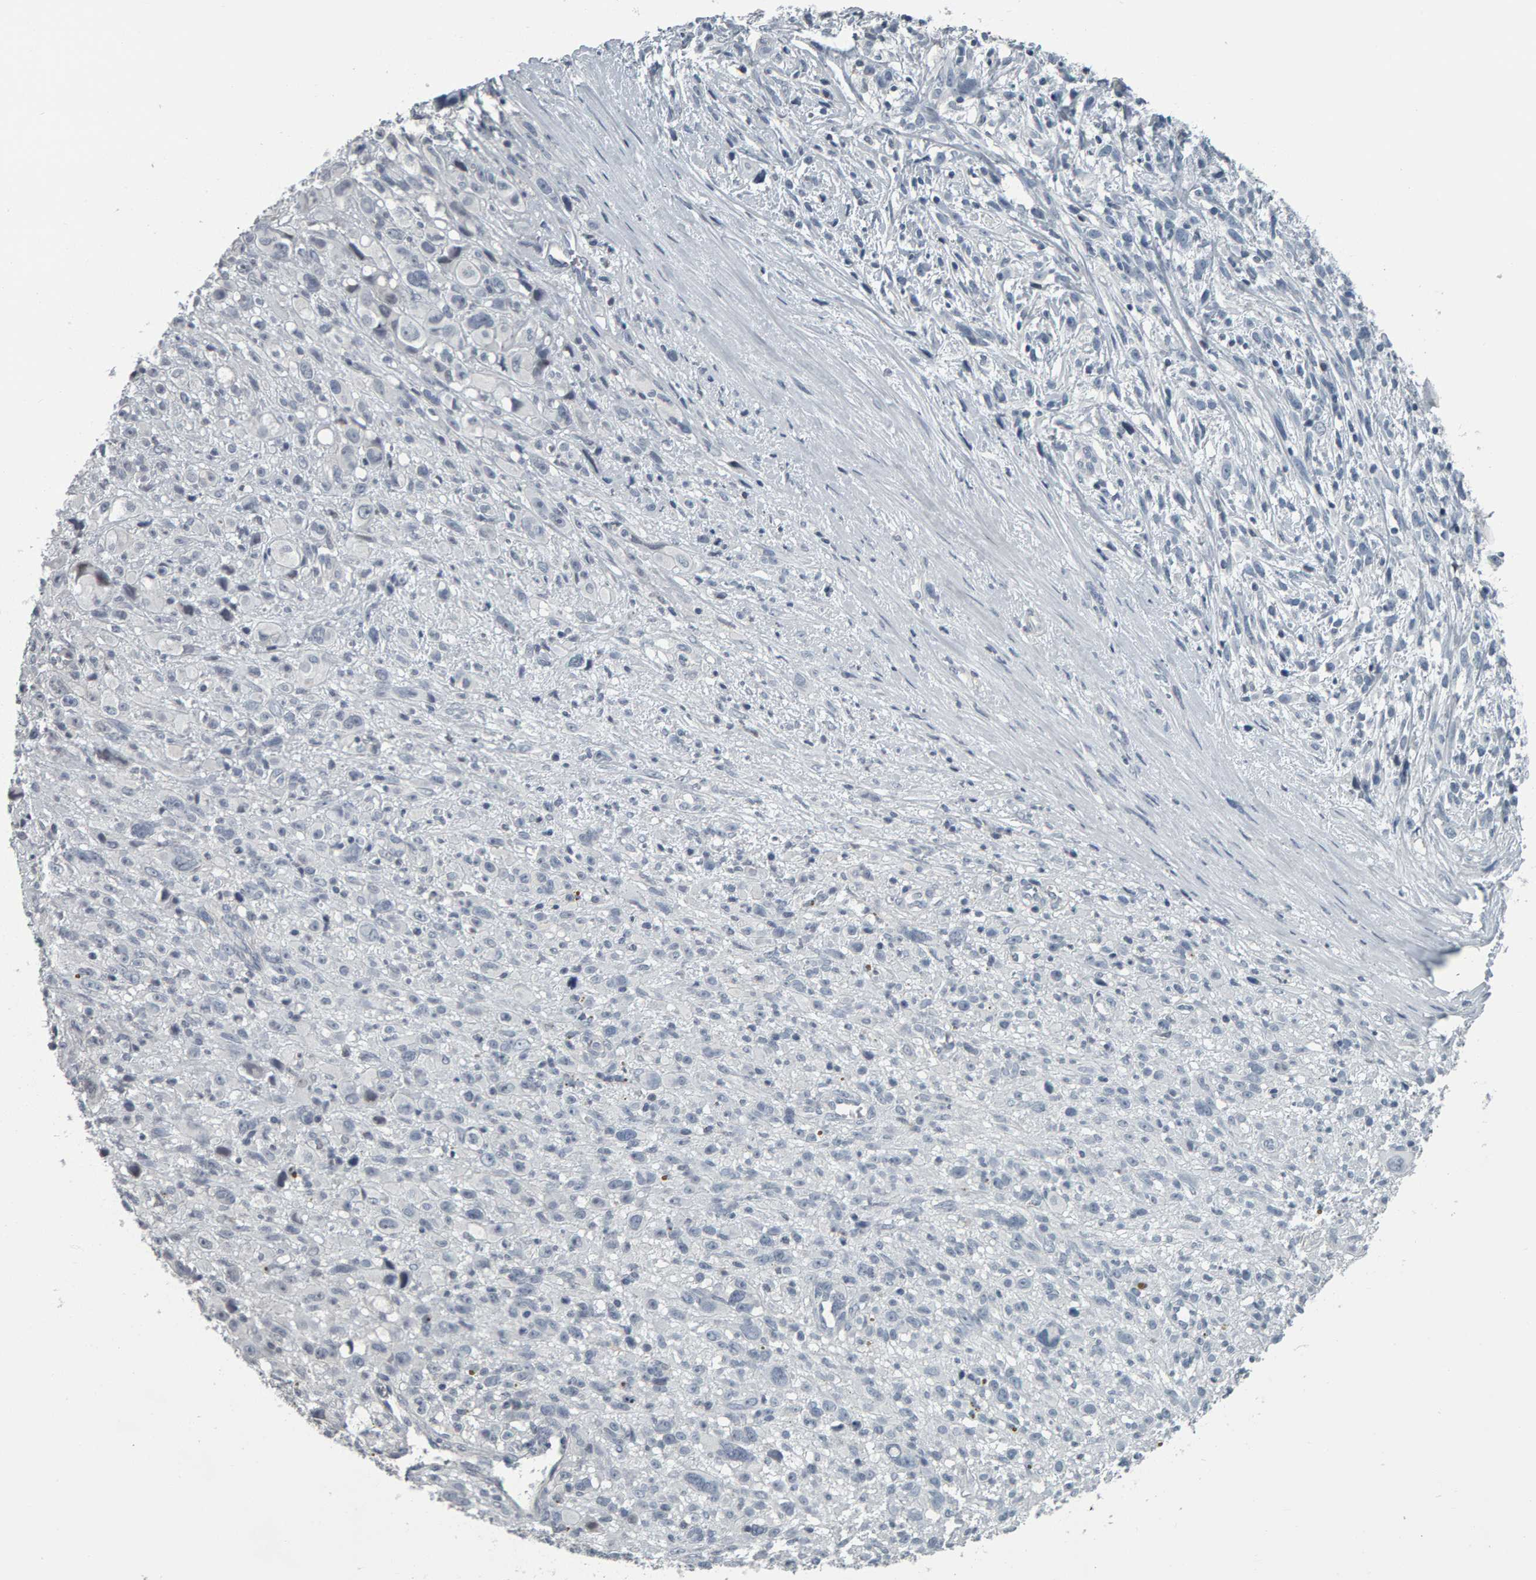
{"staining": {"intensity": "negative", "quantity": "none", "location": "none"}, "tissue": "melanoma", "cell_type": "Tumor cells", "image_type": "cancer", "snomed": [{"axis": "morphology", "description": "Malignant melanoma, NOS"}, {"axis": "topography", "description": "Skin"}], "caption": "IHC of human melanoma shows no positivity in tumor cells.", "gene": "PYY", "patient": {"sex": "female", "age": 55}}